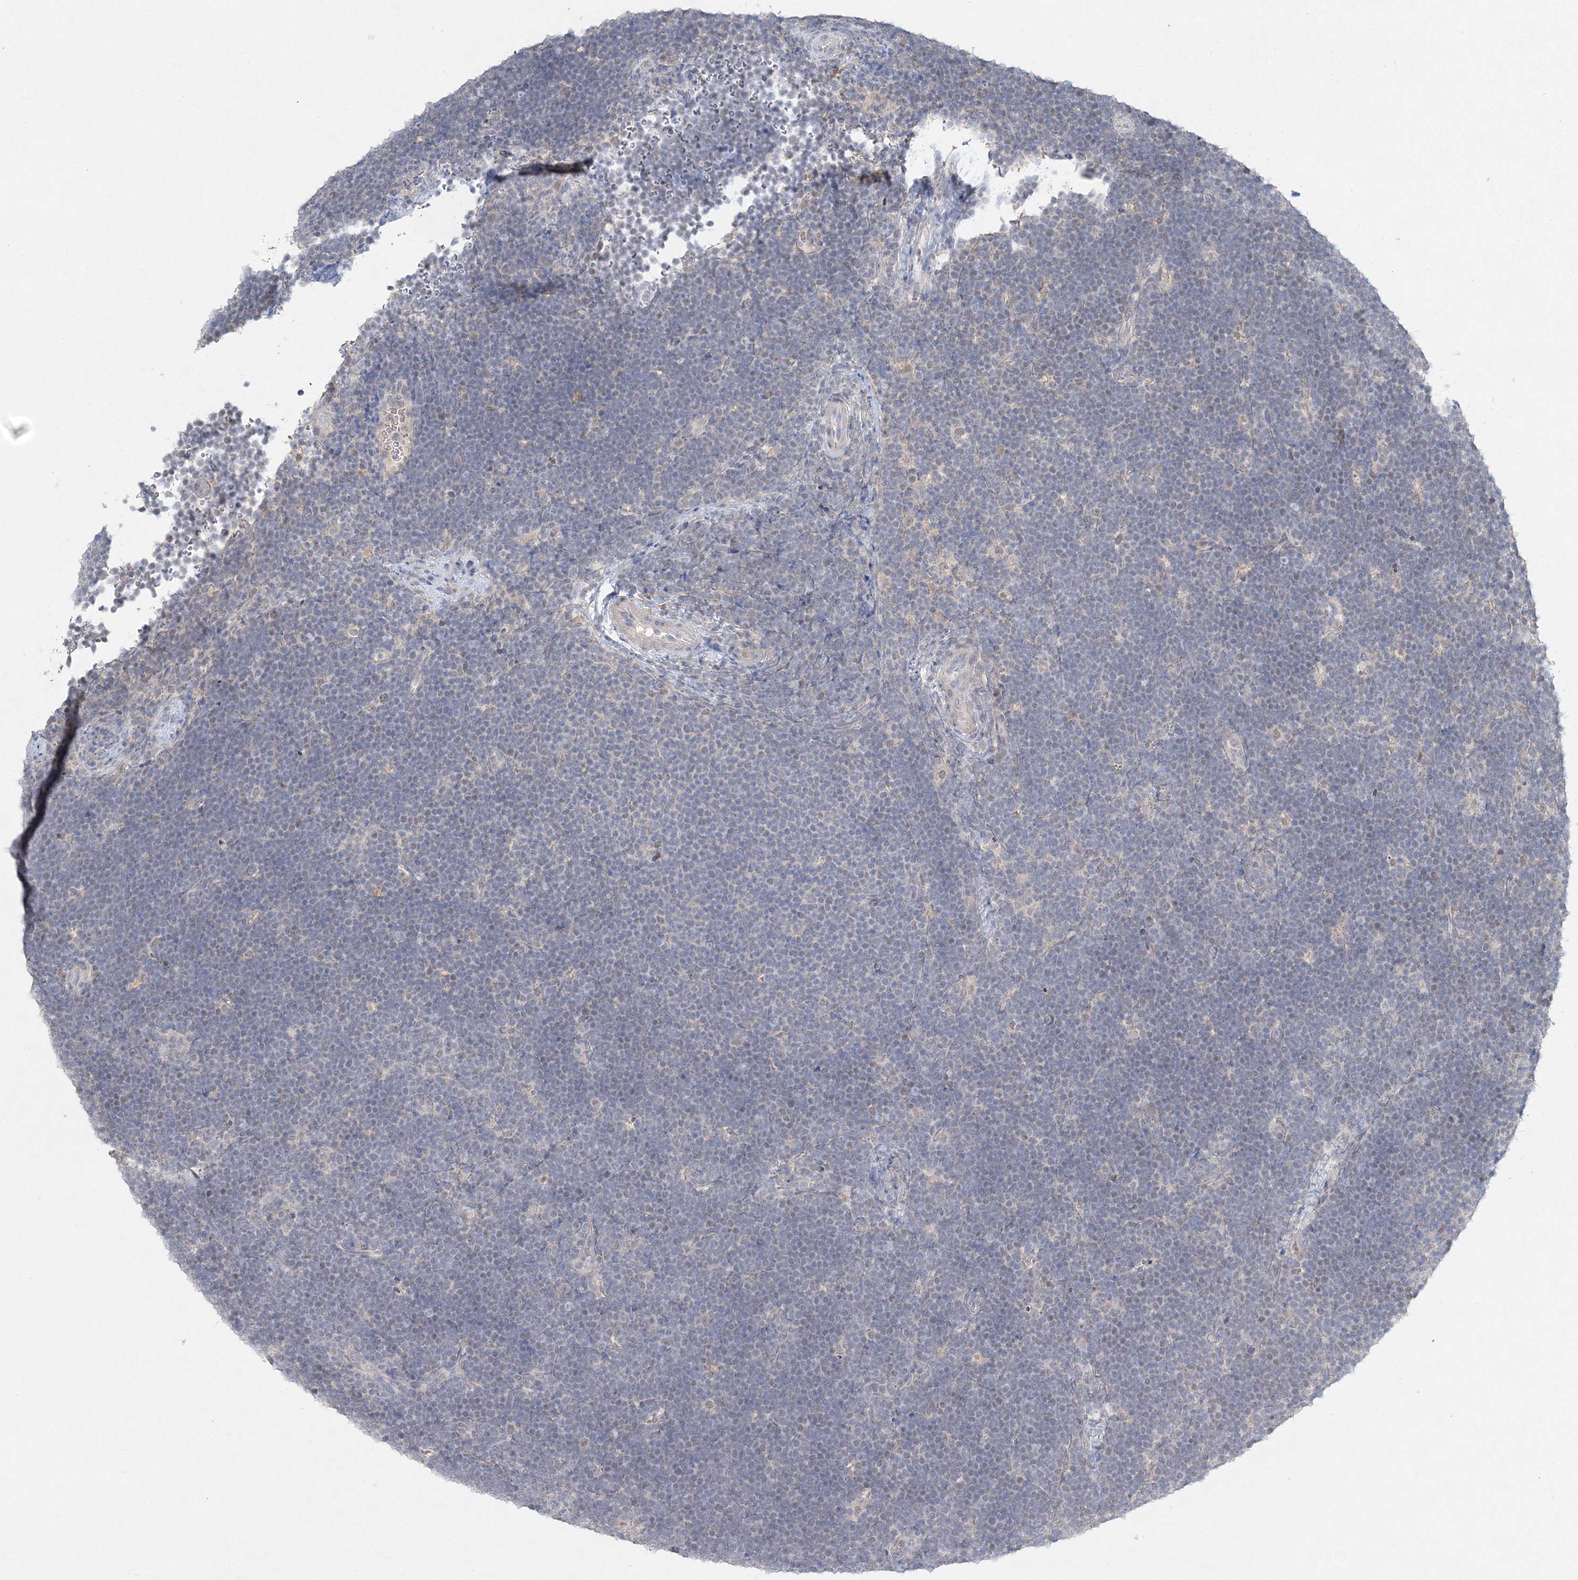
{"staining": {"intensity": "negative", "quantity": "none", "location": "none"}, "tissue": "lymphoma", "cell_type": "Tumor cells", "image_type": "cancer", "snomed": [{"axis": "morphology", "description": "Malignant lymphoma, non-Hodgkin's type, High grade"}, {"axis": "topography", "description": "Lymph node"}], "caption": "This histopathology image is of malignant lymphoma, non-Hodgkin's type (high-grade) stained with immunohistochemistry to label a protein in brown with the nuclei are counter-stained blue. There is no staining in tumor cells.", "gene": "MAT2B", "patient": {"sex": "male", "age": 13}}